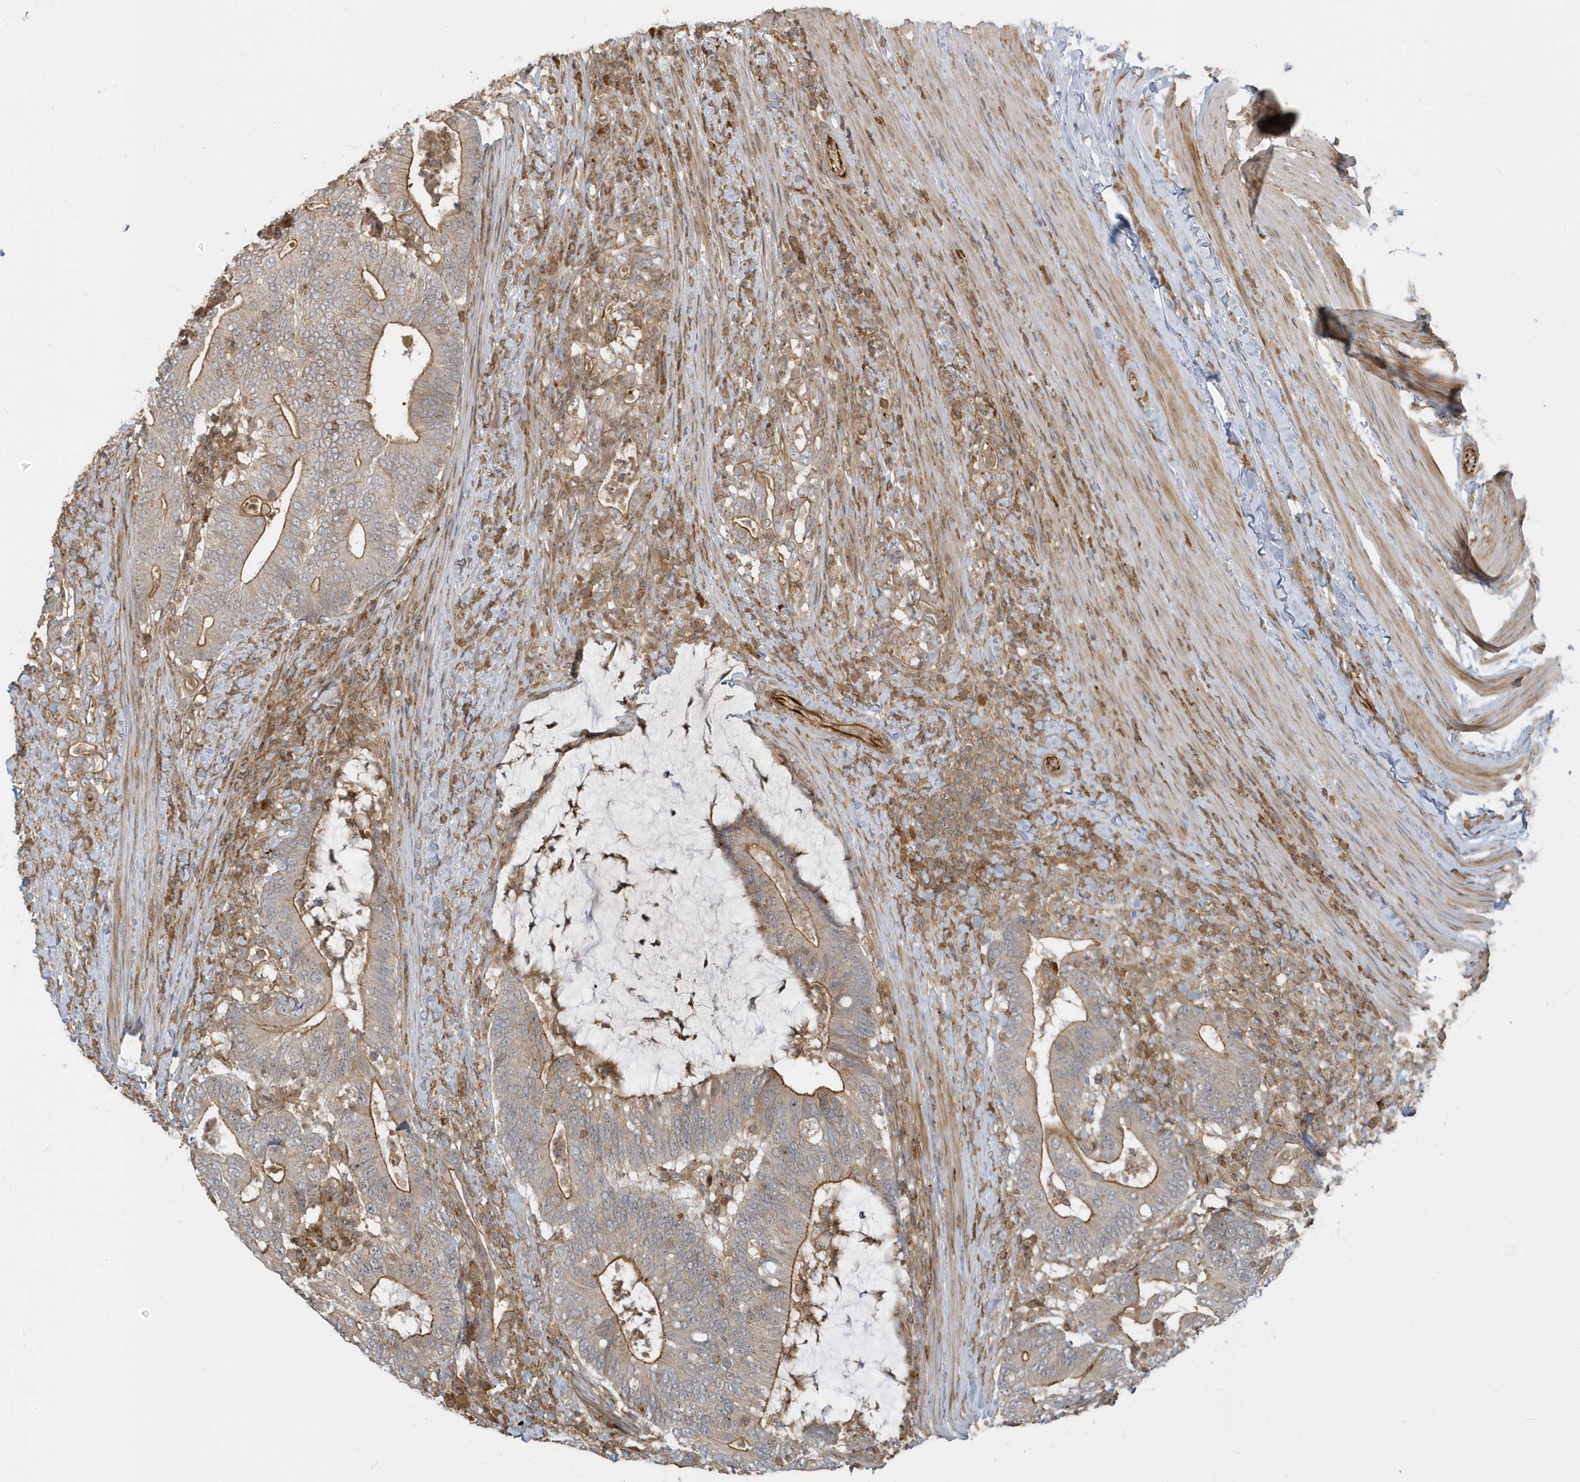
{"staining": {"intensity": "moderate", "quantity": "25%-75%", "location": "cytoplasmic/membranous"}, "tissue": "colorectal cancer", "cell_type": "Tumor cells", "image_type": "cancer", "snomed": [{"axis": "morphology", "description": "Adenocarcinoma, NOS"}, {"axis": "topography", "description": "Colon"}], "caption": "Brown immunohistochemical staining in colorectal cancer (adenocarcinoma) displays moderate cytoplasmic/membranous staining in about 25%-75% of tumor cells.", "gene": "ZBTB8A", "patient": {"sex": "female", "age": 66}}